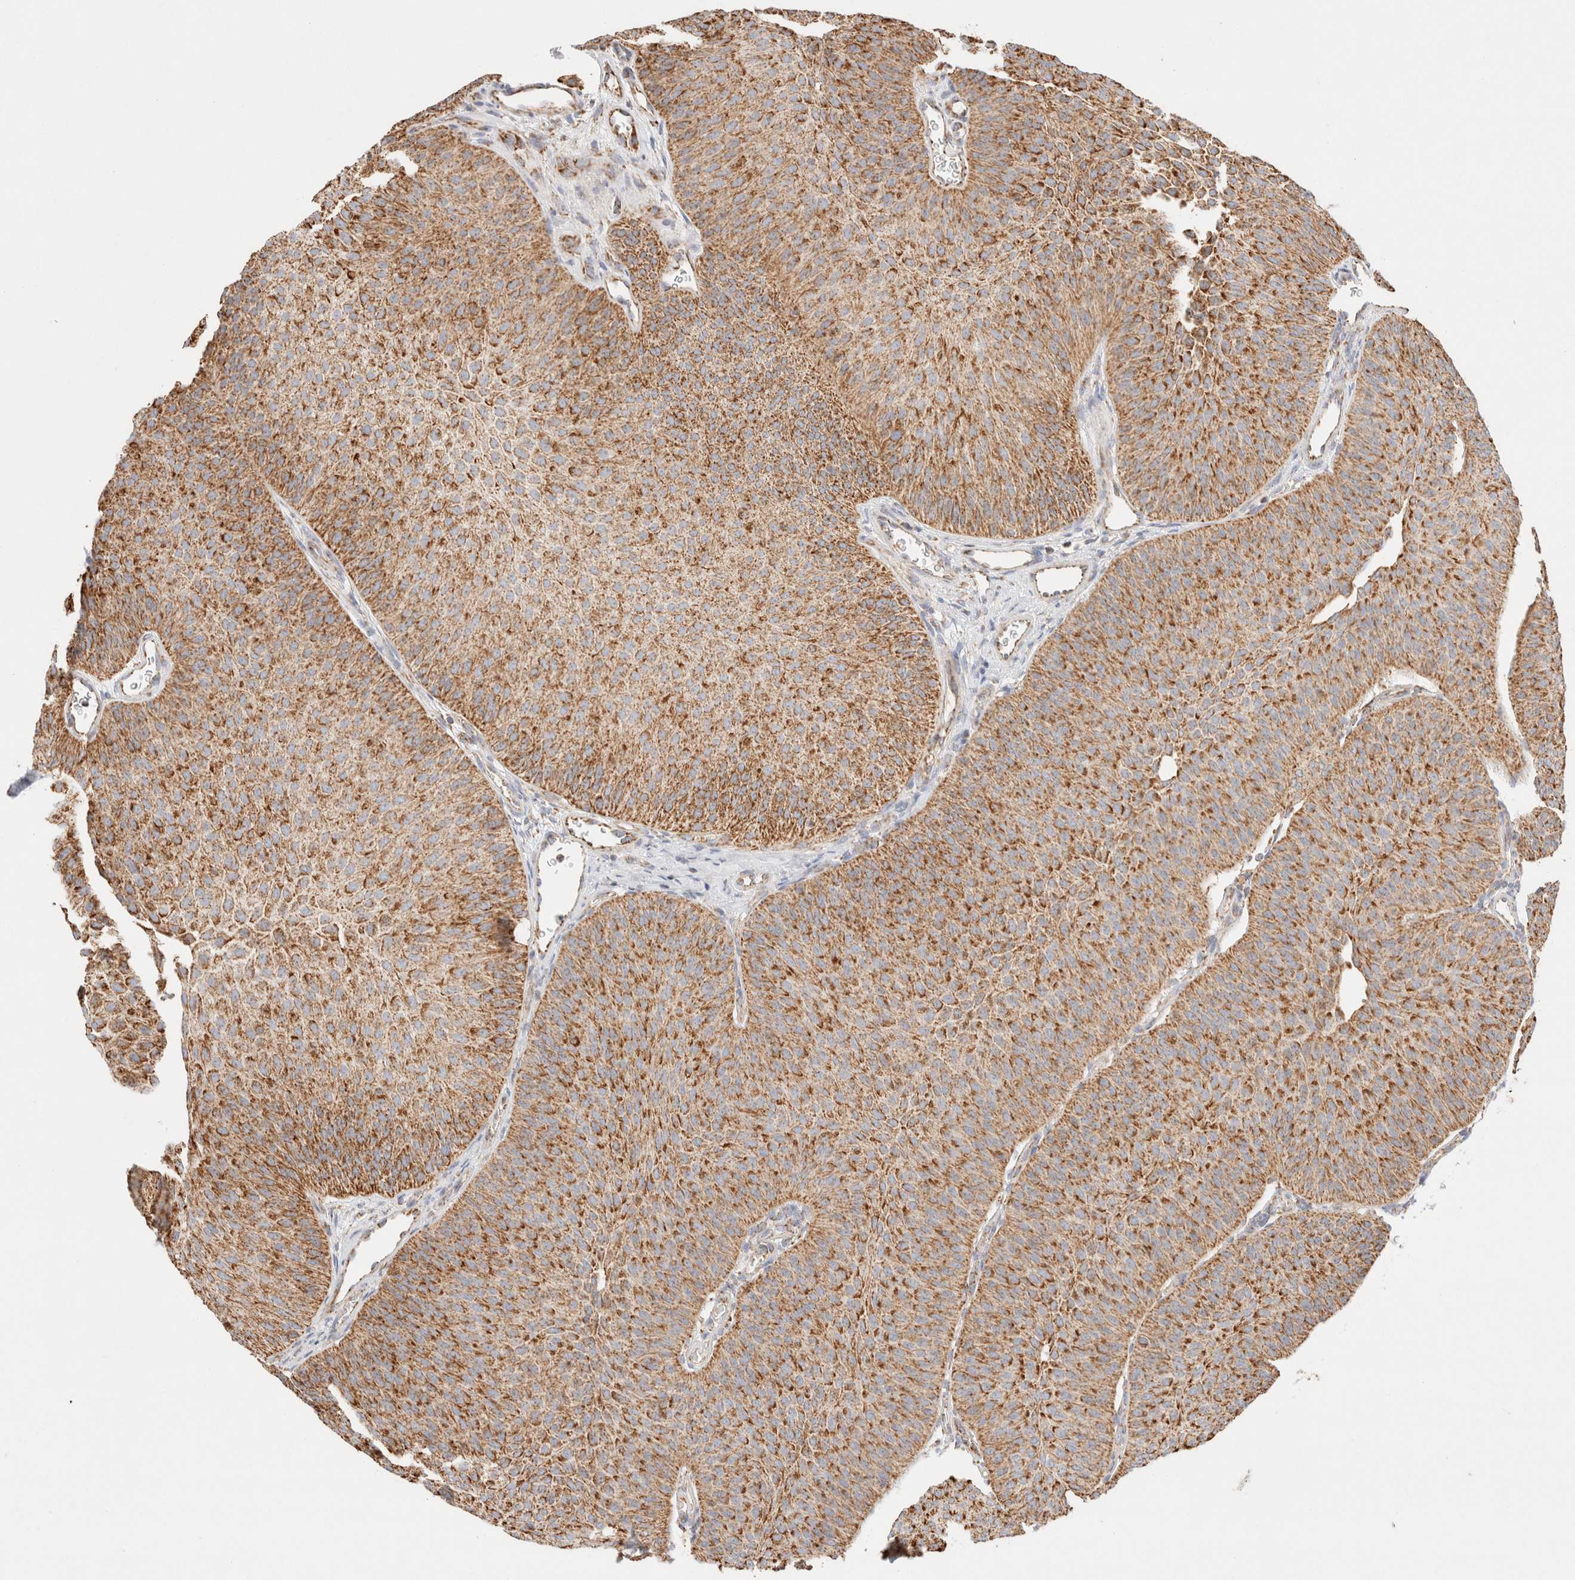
{"staining": {"intensity": "strong", "quantity": ">75%", "location": "cytoplasmic/membranous"}, "tissue": "urothelial cancer", "cell_type": "Tumor cells", "image_type": "cancer", "snomed": [{"axis": "morphology", "description": "Urothelial carcinoma, Low grade"}, {"axis": "topography", "description": "Urinary bladder"}], "caption": "About >75% of tumor cells in urothelial cancer display strong cytoplasmic/membranous protein positivity as visualized by brown immunohistochemical staining.", "gene": "PHB2", "patient": {"sex": "female", "age": 60}}